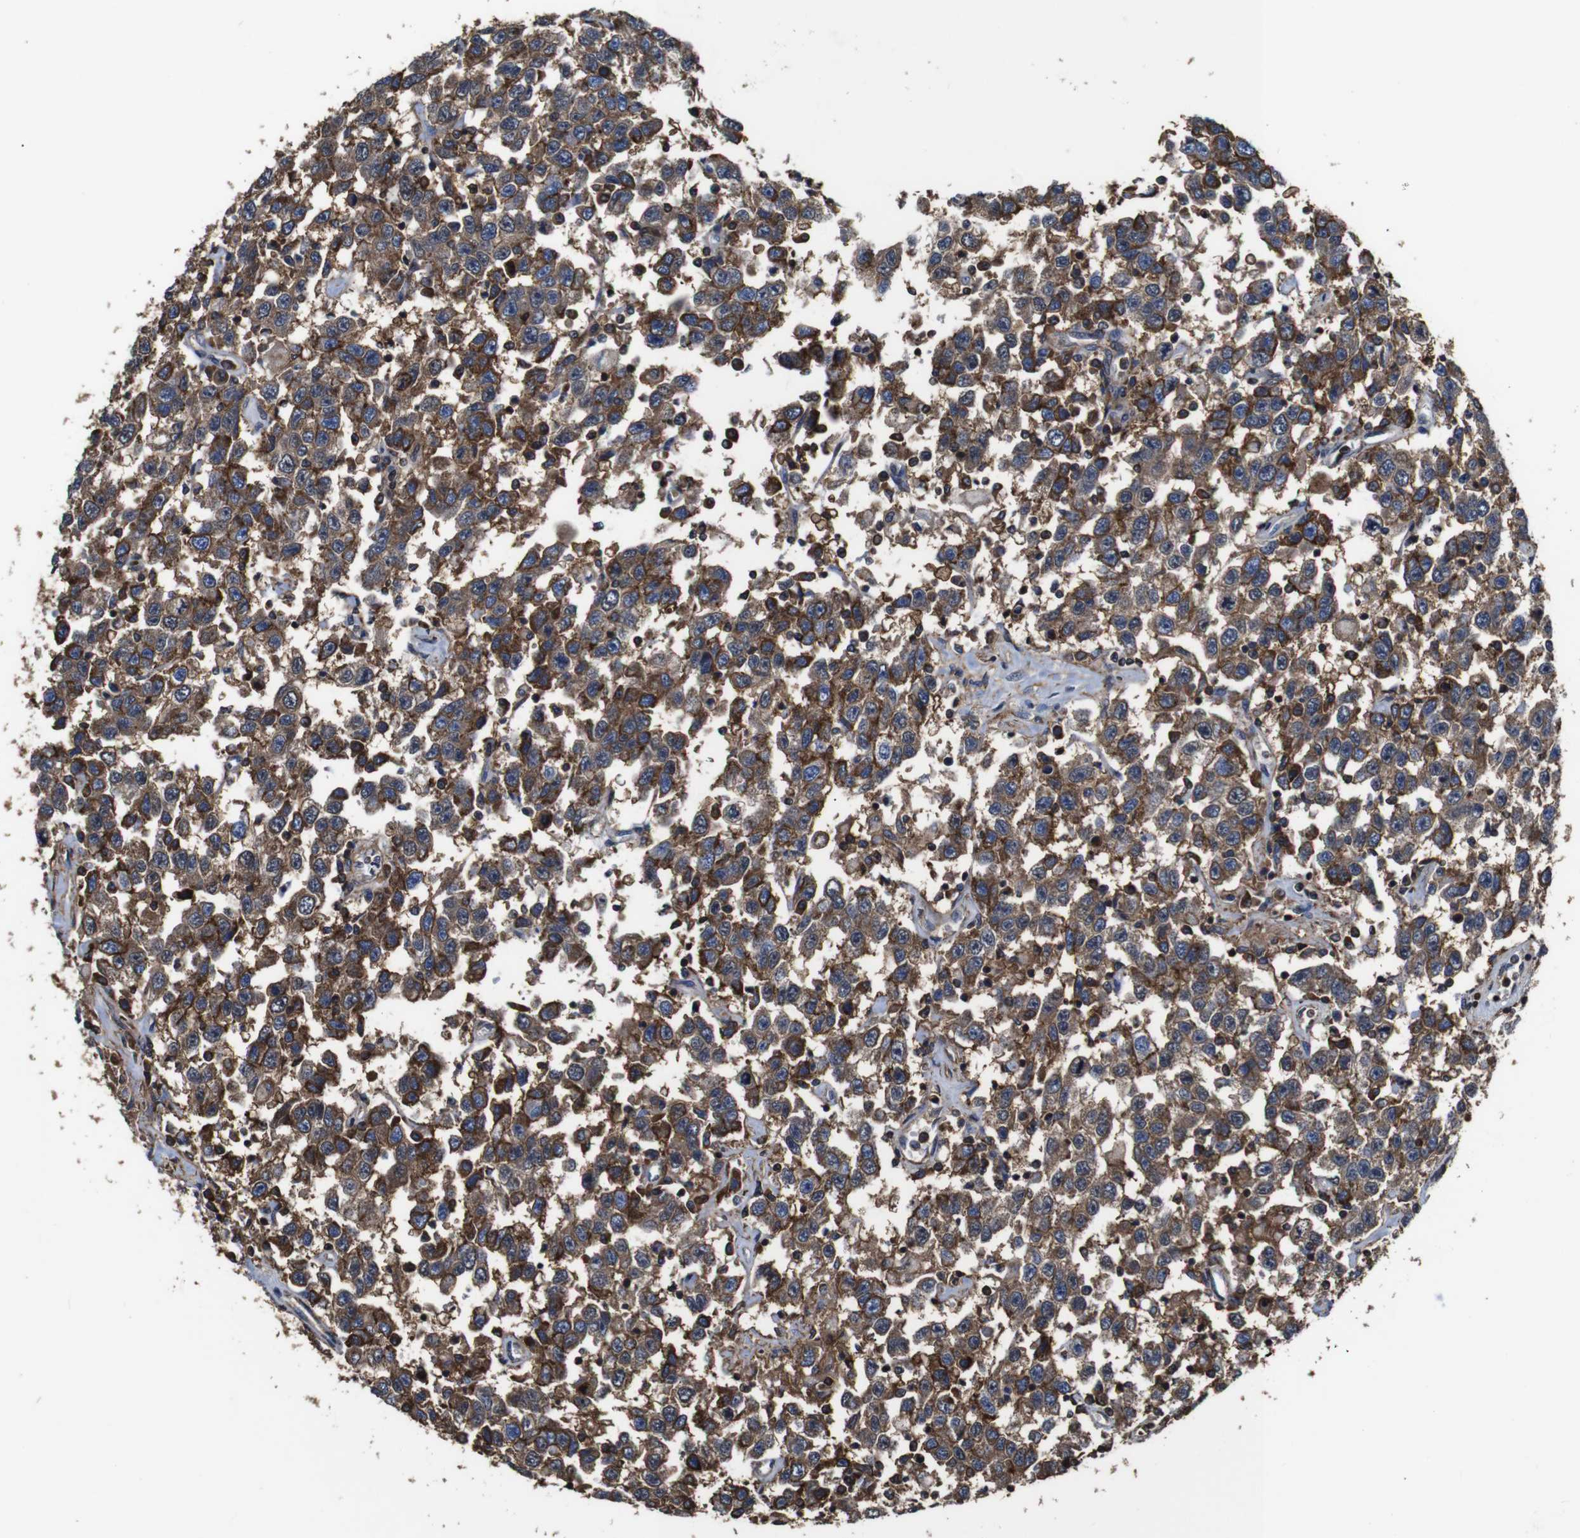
{"staining": {"intensity": "moderate", "quantity": ">75%", "location": "cytoplasmic/membranous"}, "tissue": "testis cancer", "cell_type": "Tumor cells", "image_type": "cancer", "snomed": [{"axis": "morphology", "description": "Seminoma, NOS"}, {"axis": "topography", "description": "Testis"}], "caption": "Seminoma (testis) stained with DAB immunohistochemistry exhibits medium levels of moderate cytoplasmic/membranous positivity in approximately >75% of tumor cells.", "gene": "PI4KA", "patient": {"sex": "male", "age": 41}}